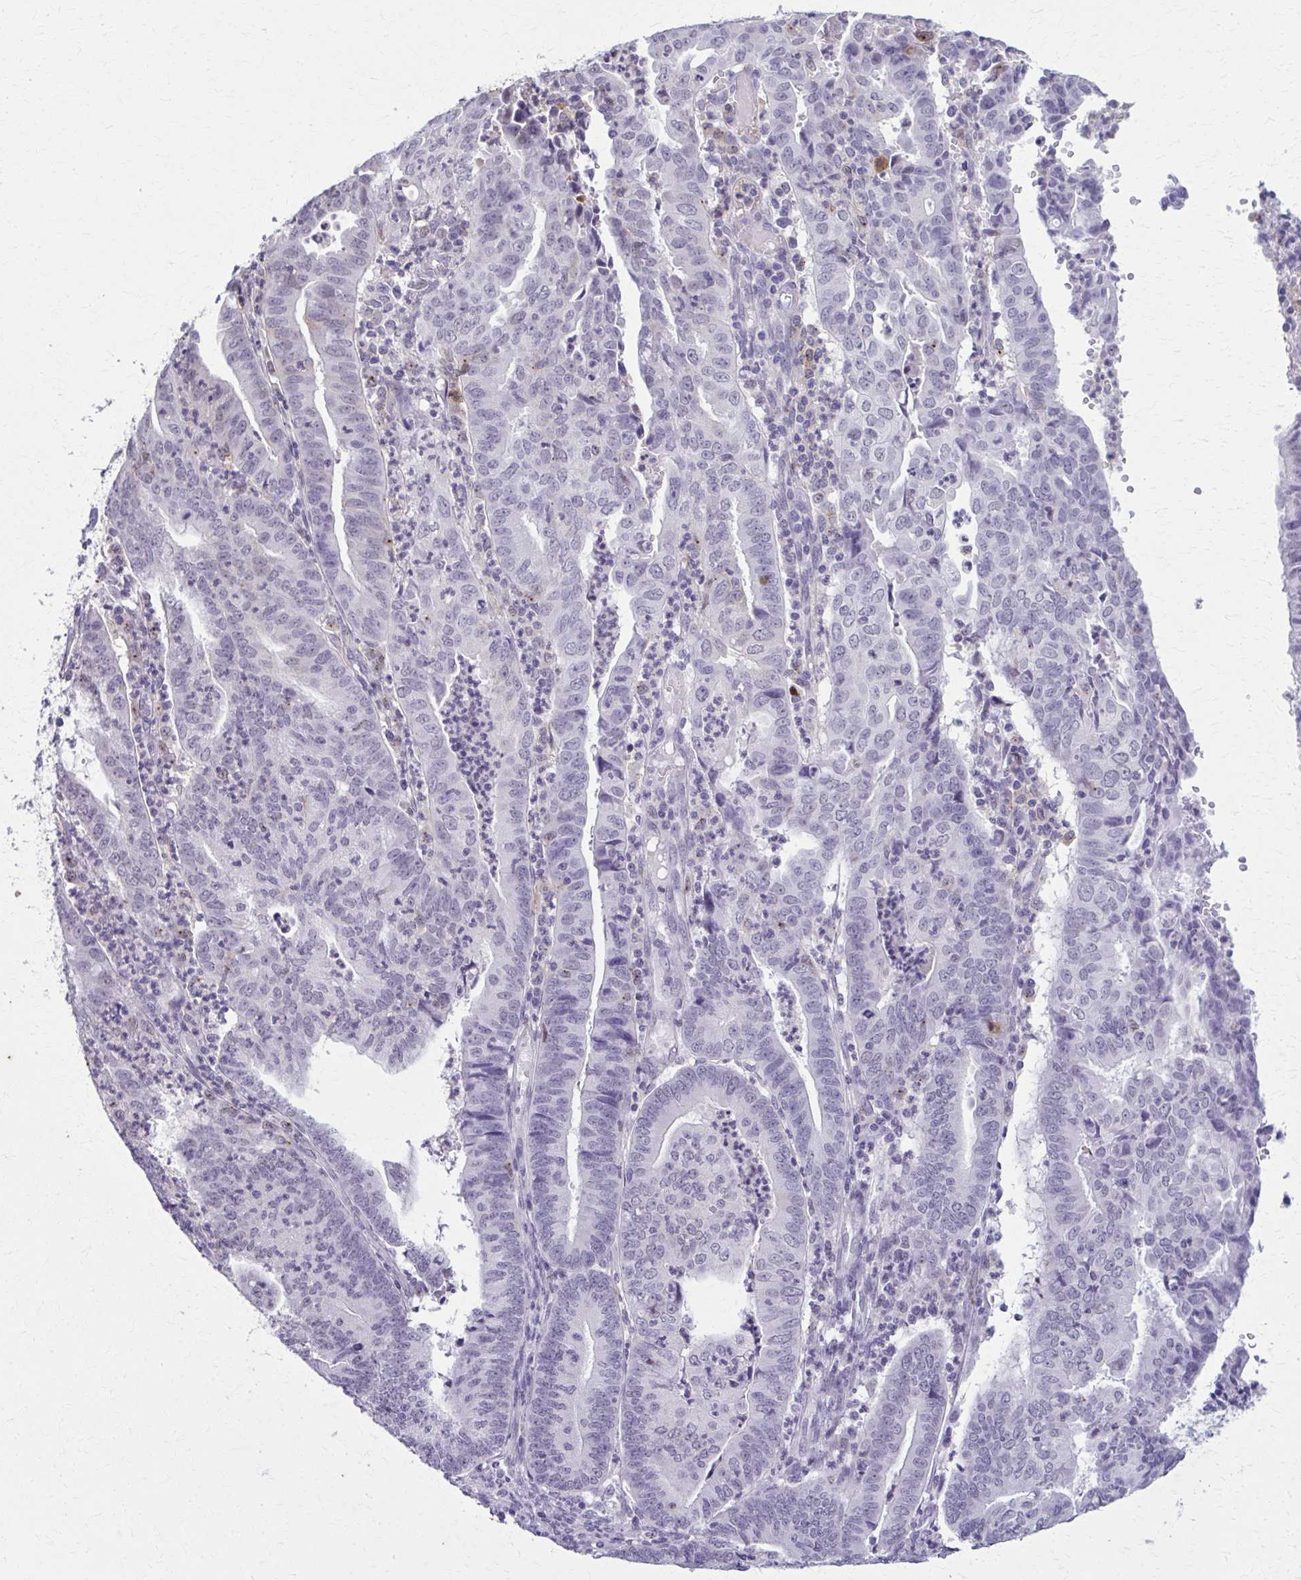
{"staining": {"intensity": "negative", "quantity": "none", "location": "none"}, "tissue": "endometrial cancer", "cell_type": "Tumor cells", "image_type": "cancer", "snomed": [{"axis": "morphology", "description": "Adenocarcinoma, NOS"}, {"axis": "topography", "description": "Endometrium"}], "caption": "The histopathology image exhibits no staining of tumor cells in adenocarcinoma (endometrial).", "gene": "CARD9", "patient": {"sex": "female", "age": 60}}